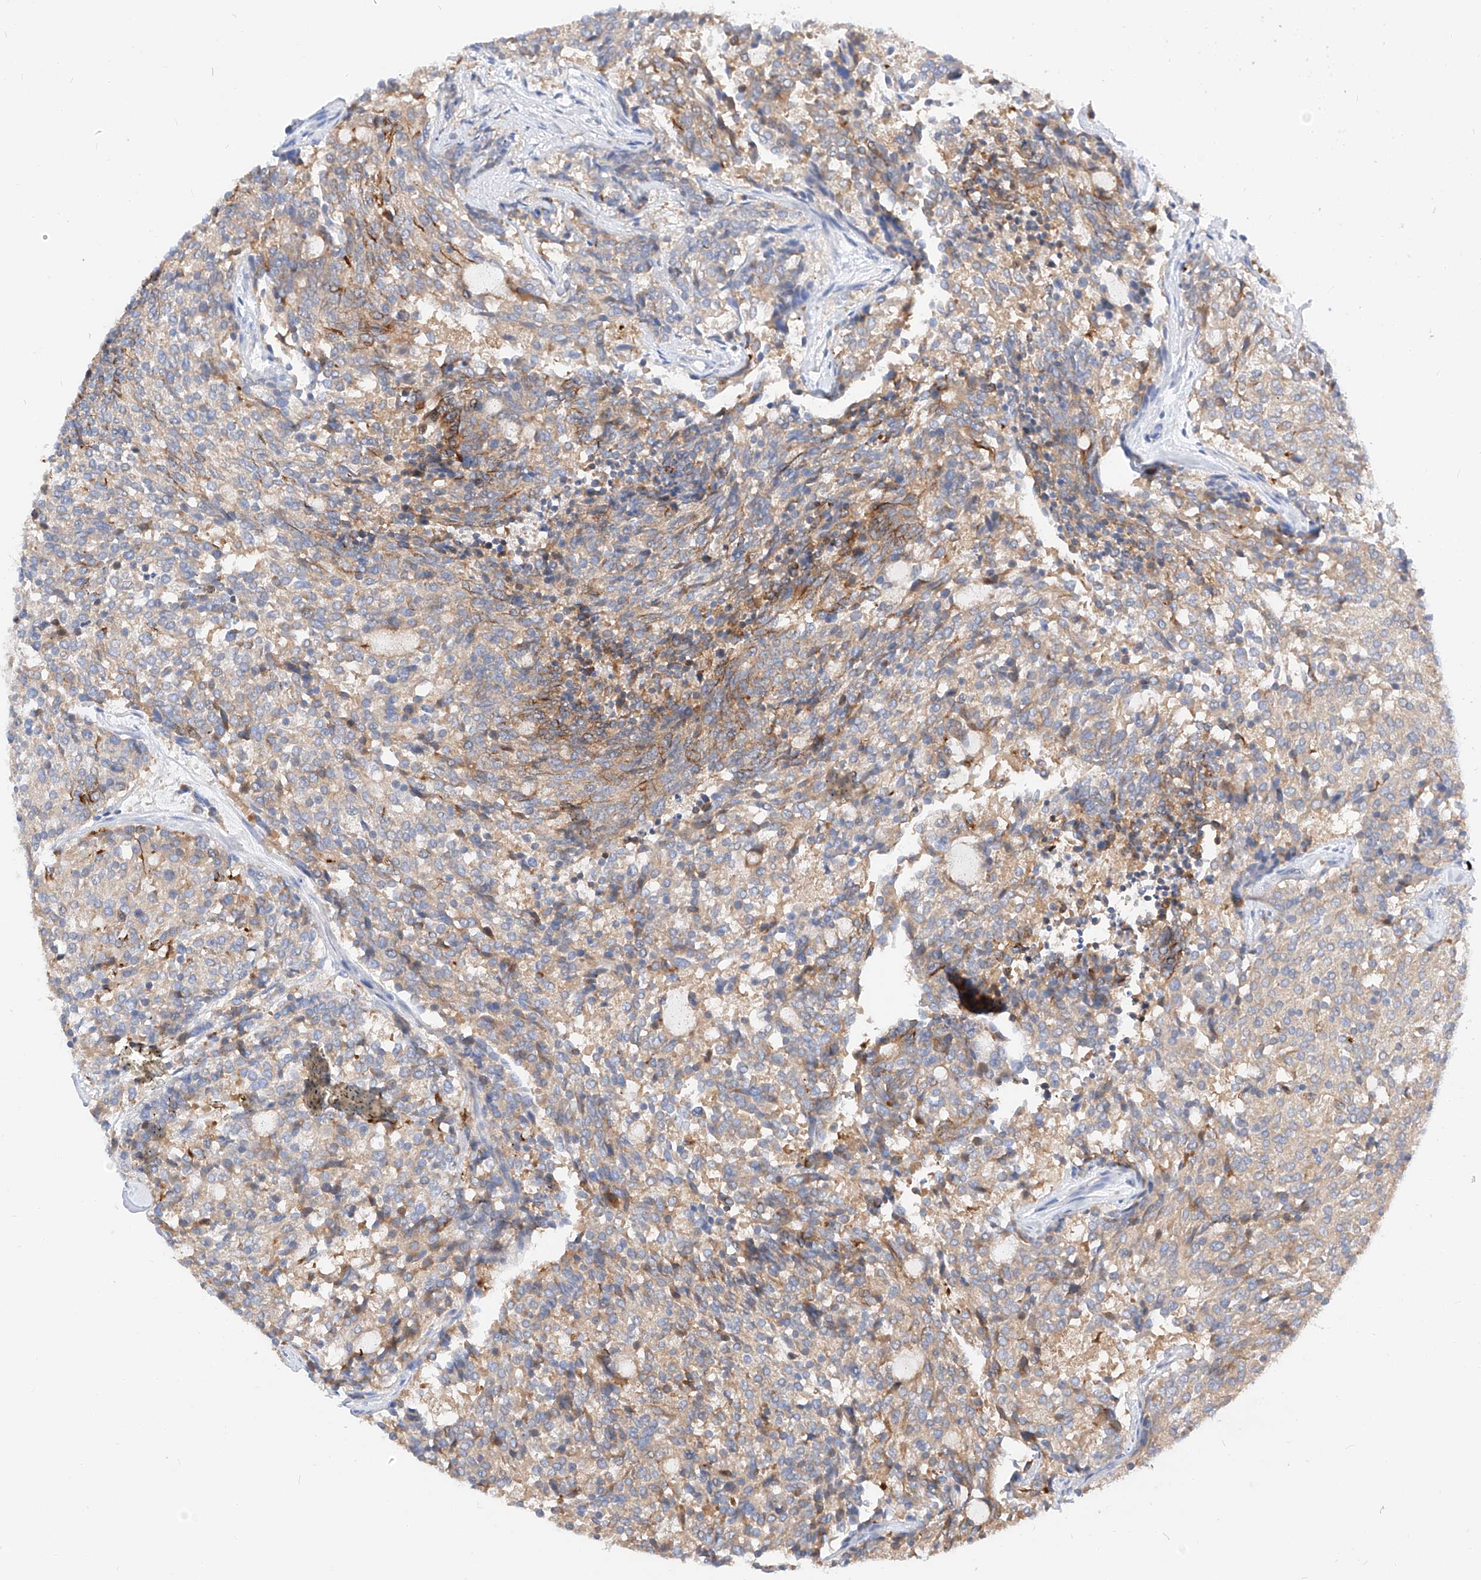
{"staining": {"intensity": "weak", "quantity": ">75%", "location": "cytoplasmic/membranous"}, "tissue": "carcinoid", "cell_type": "Tumor cells", "image_type": "cancer", "snomed": [{"axis": "morphology", "description": "Carcinoid, malignant, NOS"}, {"axis": "topography", "description": "Pancreas"}], "caption": "Carcinoid (malignant) tissue displays weak cytoplasmic/membranous staining in approximately >75% of tumor cells, visualized by immunohistochemistry.", "gene": "MAP7", "patient": {"sex": "female", "age": 54}}